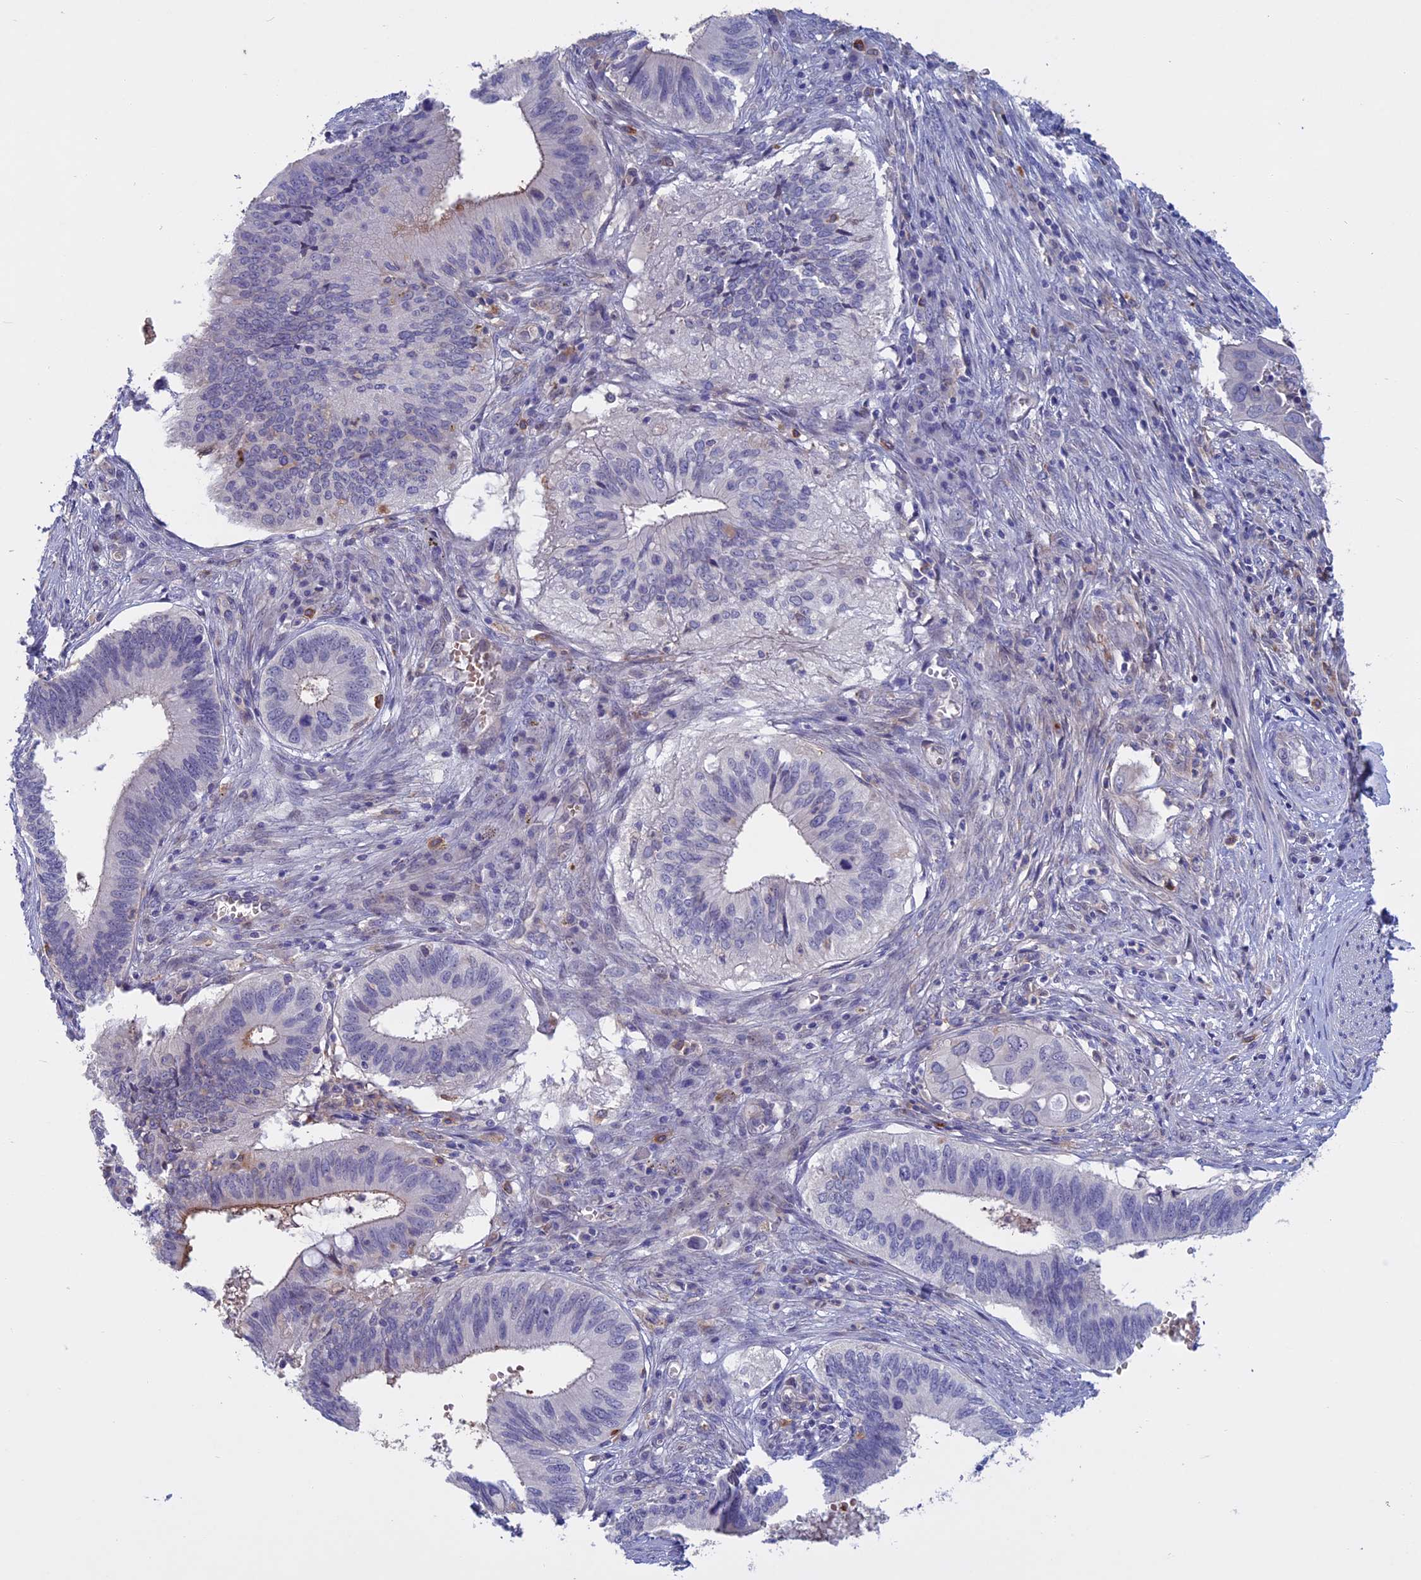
{"staining": {"intensity": "moderate", "quantity": "<25%", "location": "cytoplasmic/membranous"}, "tissue": "cervical cancer", "cell_type": "Tumor cells", "image_type": "cancer", "snomed": [{"axis": "morphology", "description": "Adenocarcinoma, NOS"}, {"axis": "topography", "description": "Cervix"}], "caption": "A low amount of moderate cytoplasmic/membranous staining is present in approximately <25% of tumor cells in cervical cancer (adenocarcinoma) tissue.", "gene": "SLC2A6", "patient": {"sex": "female", "age": 42}}